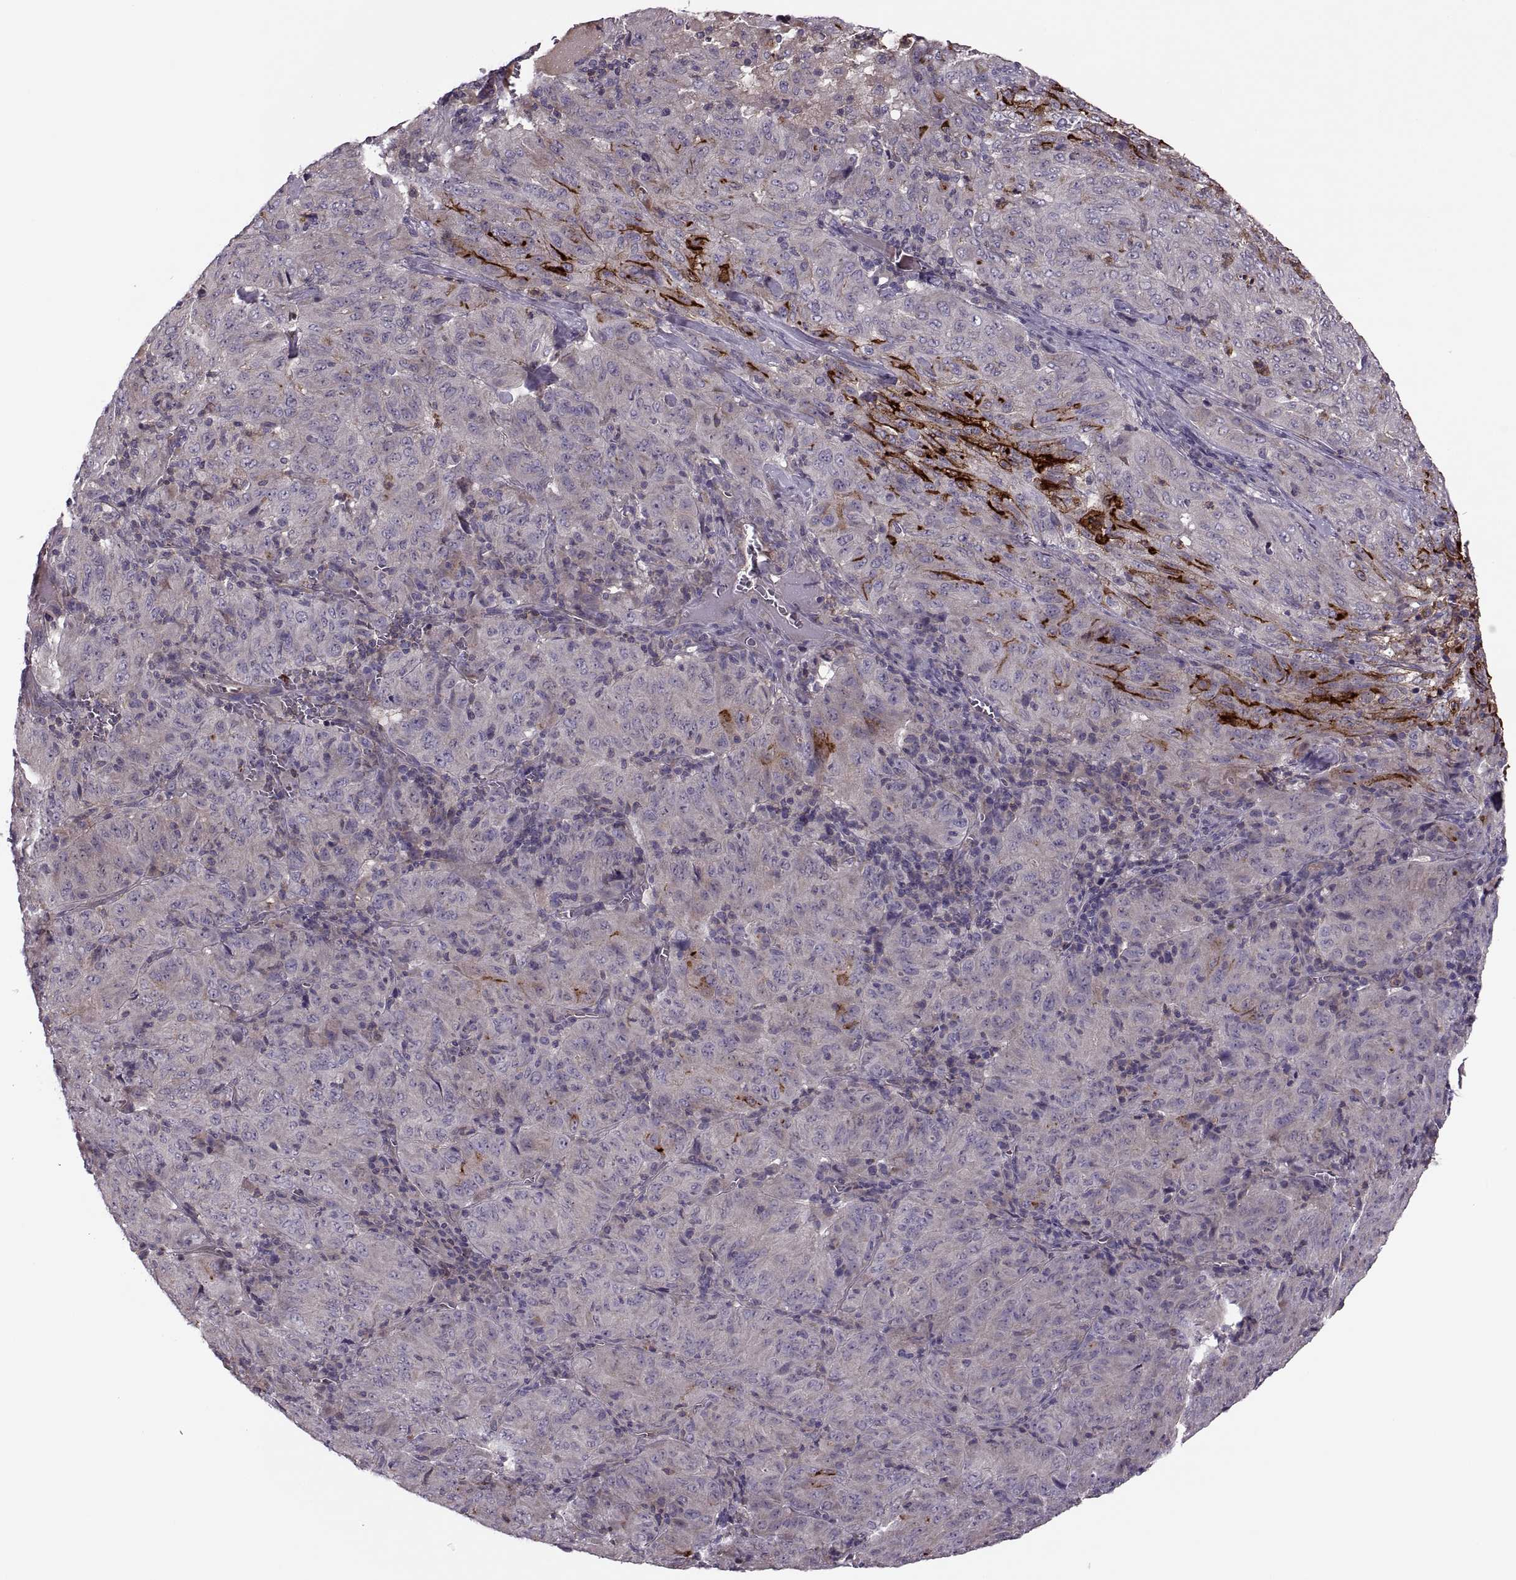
{"staining": {"intensity": "negative", "quantity": "none", "location": "none"}, "tissue": "pancreatic cancer", "cell_type": "Tumor cells", "image_type": "cancer", "snomed": [{"axis": "morphology", "description": "Adenocarcinoma, NOS"}, {"axis": "topography", "description": "Pancreas"}], "caption": "Tumor cells are negative for protein expression in human pancreatic adenocarcinoma.", "gene": "SLC2A3", "patient": {"sex": "male", "age": 63}}